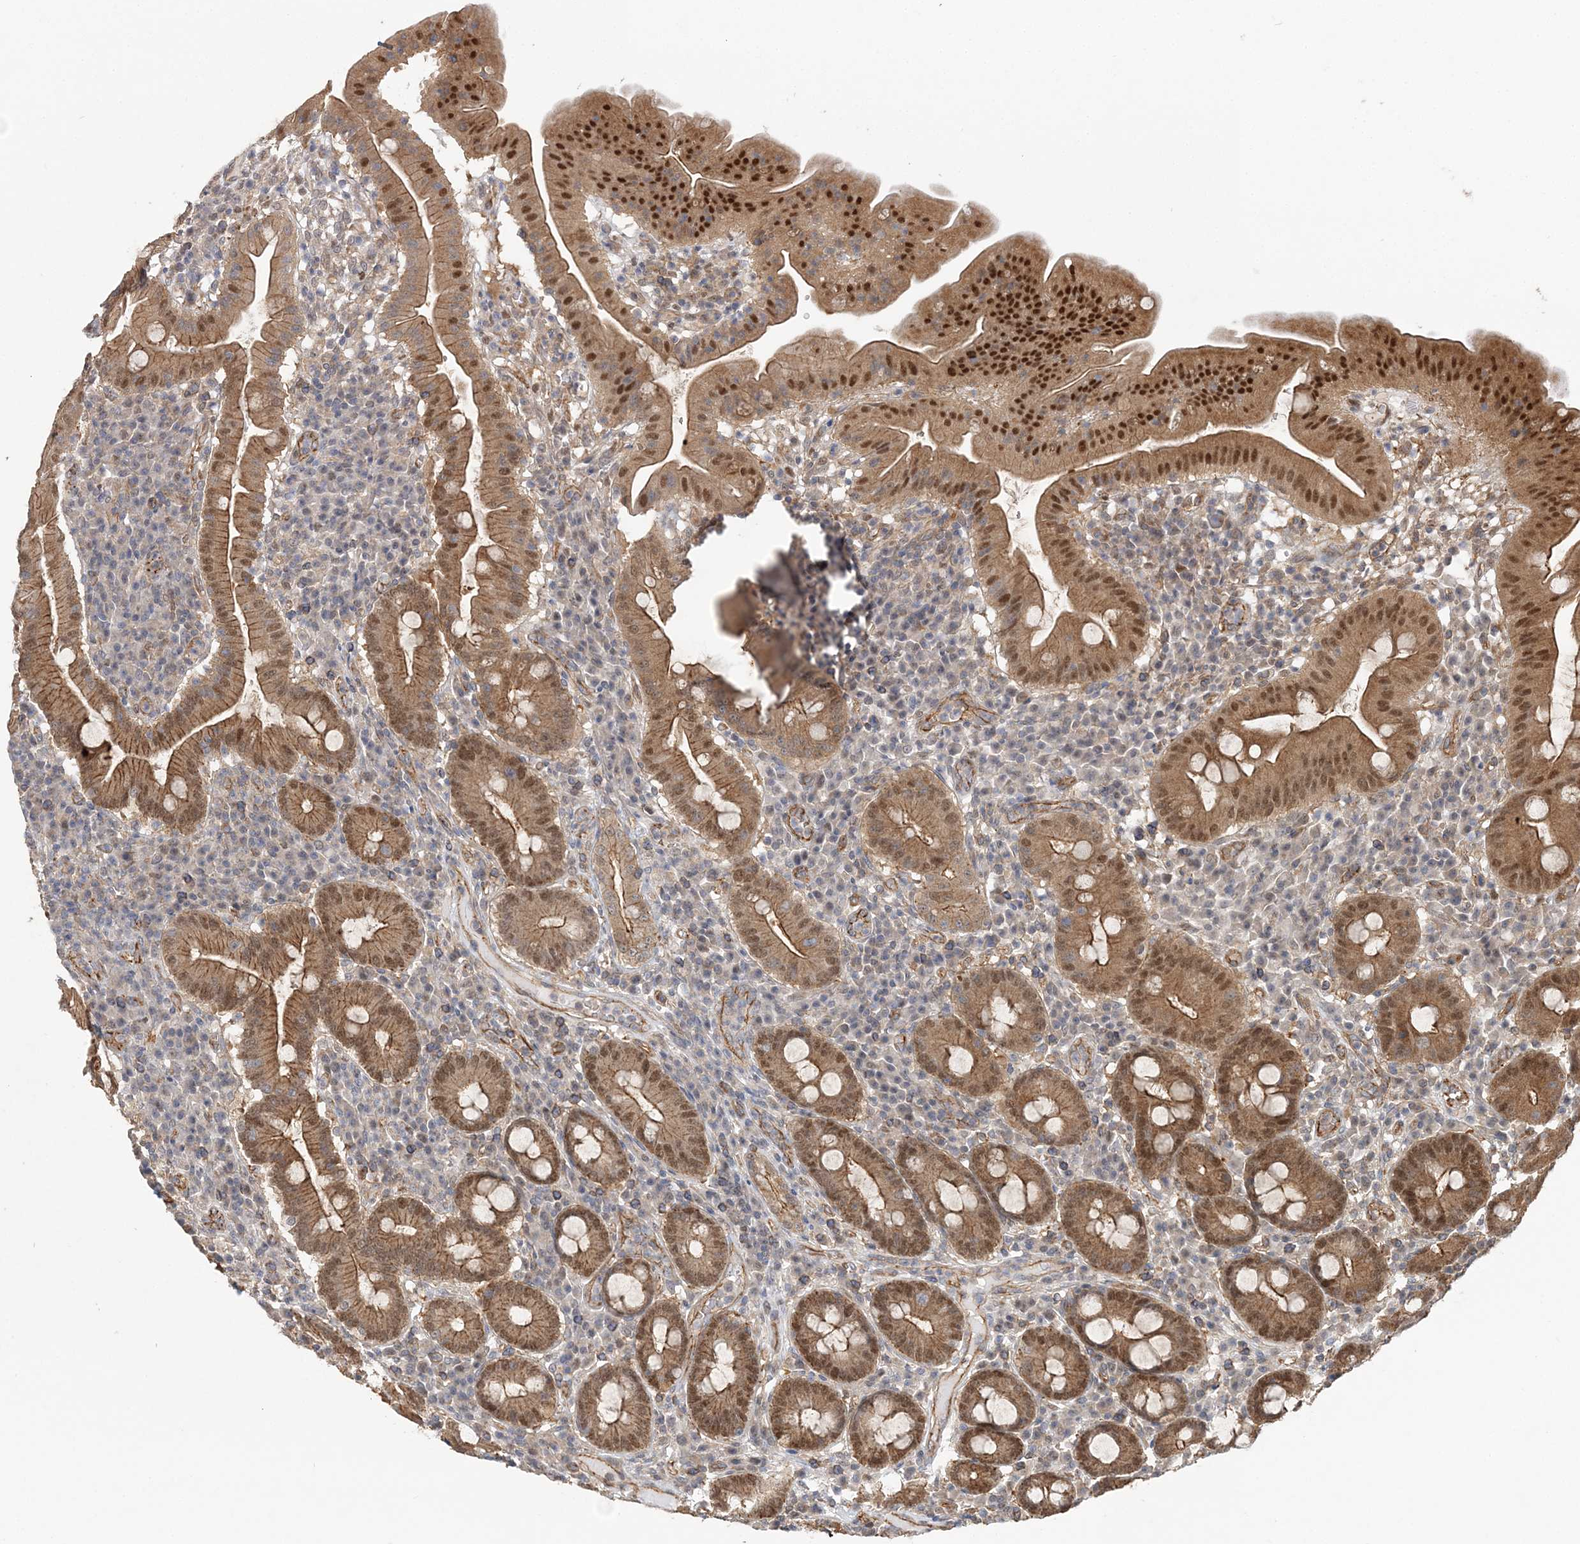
{"staining": {"intensity": "moderate", "quantity": ">75%", "location": "cytoplasmic/membranous,nuclear"}, "tissue": "duodenum", "cell_type": "Glandular cells", "image_type": "normal", "snomed": [{"axis": "morphology", "description": "Normal tissue, NOS"}, {"axis": "topography", "description": "Duodenum"}], "caption": "An IHC image of normal tissue is shown. Protein staining in brown highlights moderate cytoplasmic/membranous,nuclear positivity in duodenum within glandular cells. (Brightfield microscopy of DAB IHC at high magnification).", "gene": "MAT2B", "patient": {"sex": "male", "age": 50}}